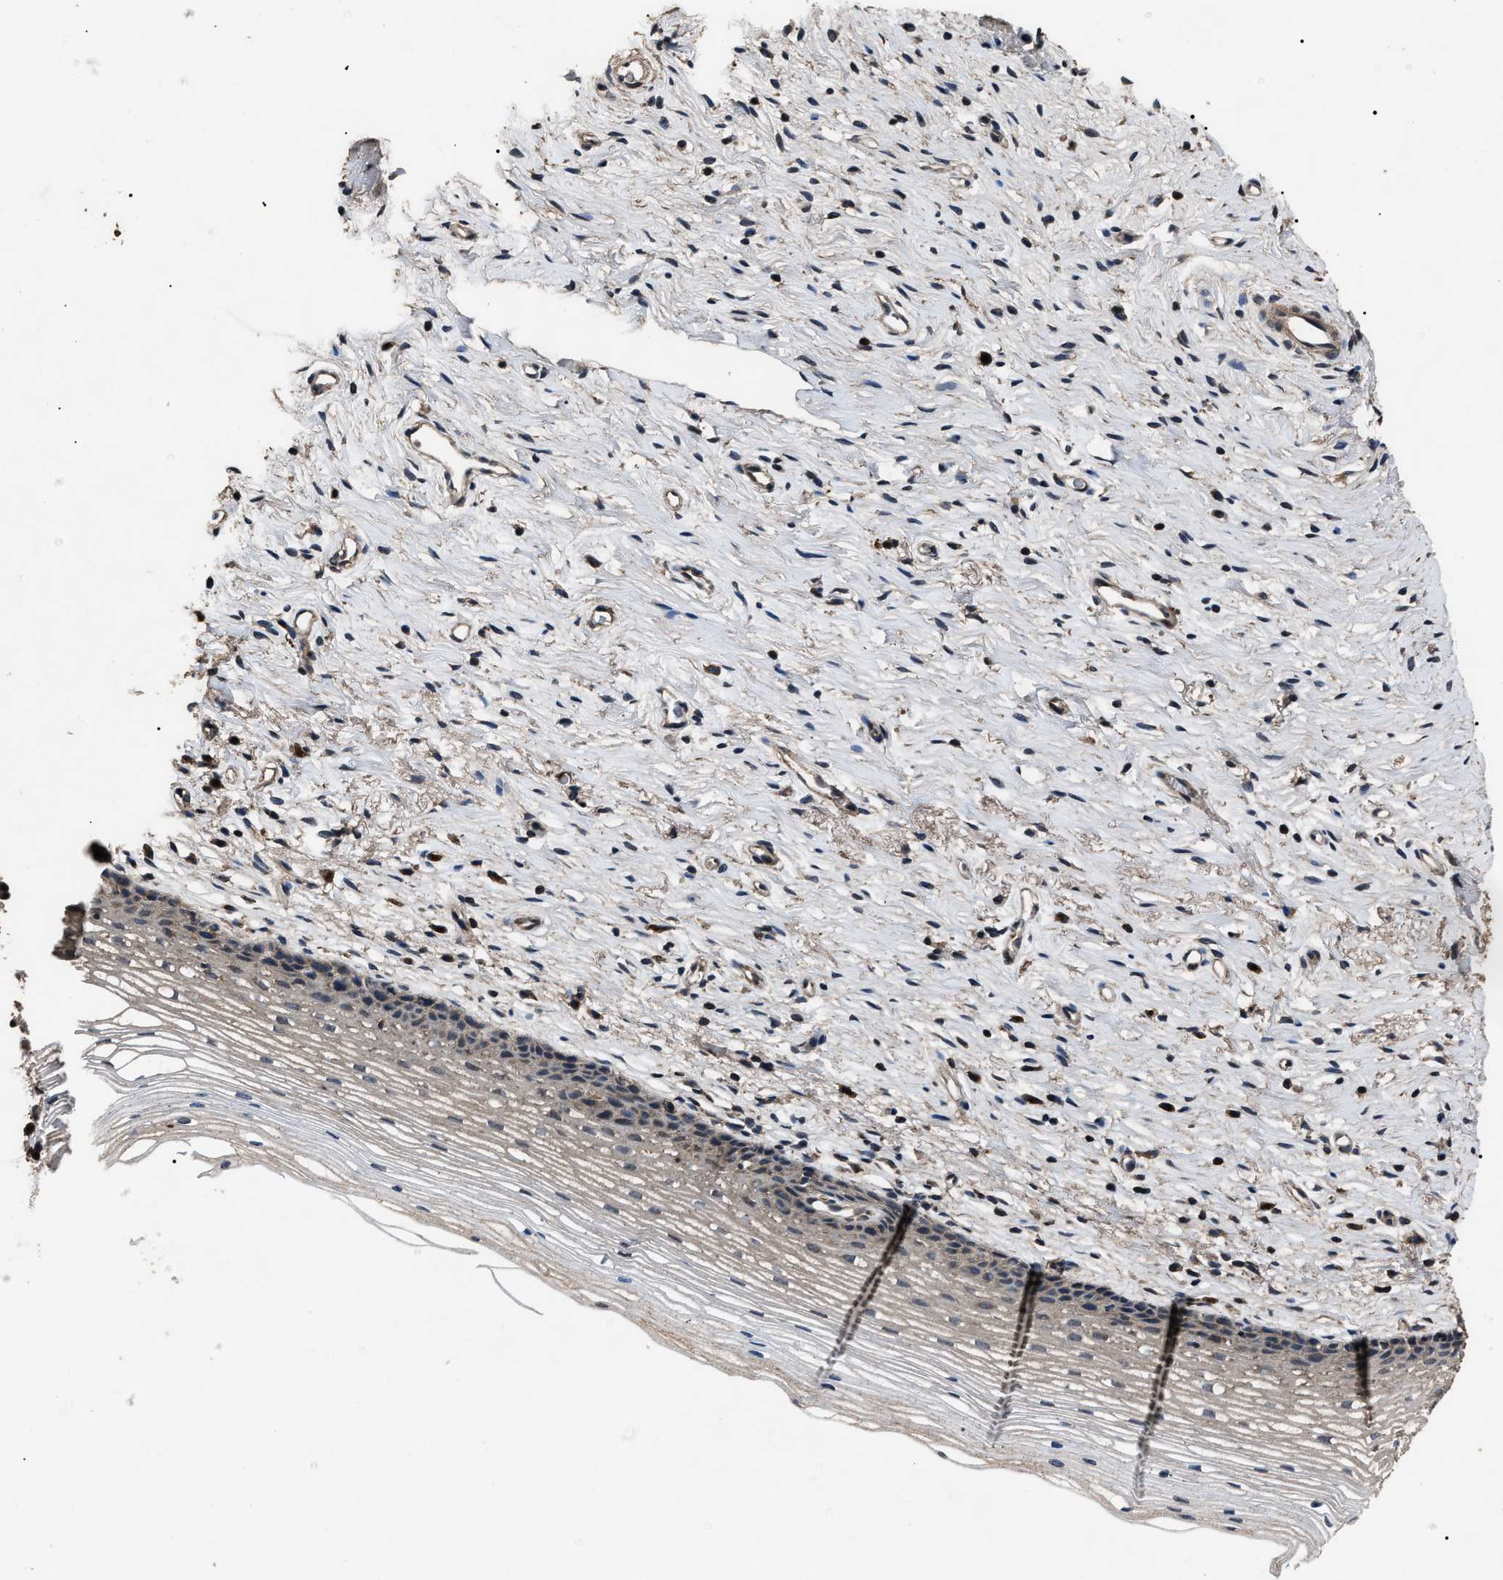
{"staining": {"intensity": "weak", "quantity": "25%-75%", "location": "cytoplasmic/membranous"}, "tissue": "cervix", "cell_type": "Glandular cells", "image_type": "normal", "snomed": [{"axis": "morphology", "description": "Normal tissue, NOS"}, {"axis": "topography", "description": "Cervix"}], "caption": "Immunohistochemical staining of benign human cervix displays low levels of weak cytoplasmic/membranous staining in approximately 25%-75% of glandular cells. The protein of interest is shown in brown color, while the nuclei are stained blue.", "gene": "RNF216", "patient": {"sex": "female", "age": 77}}